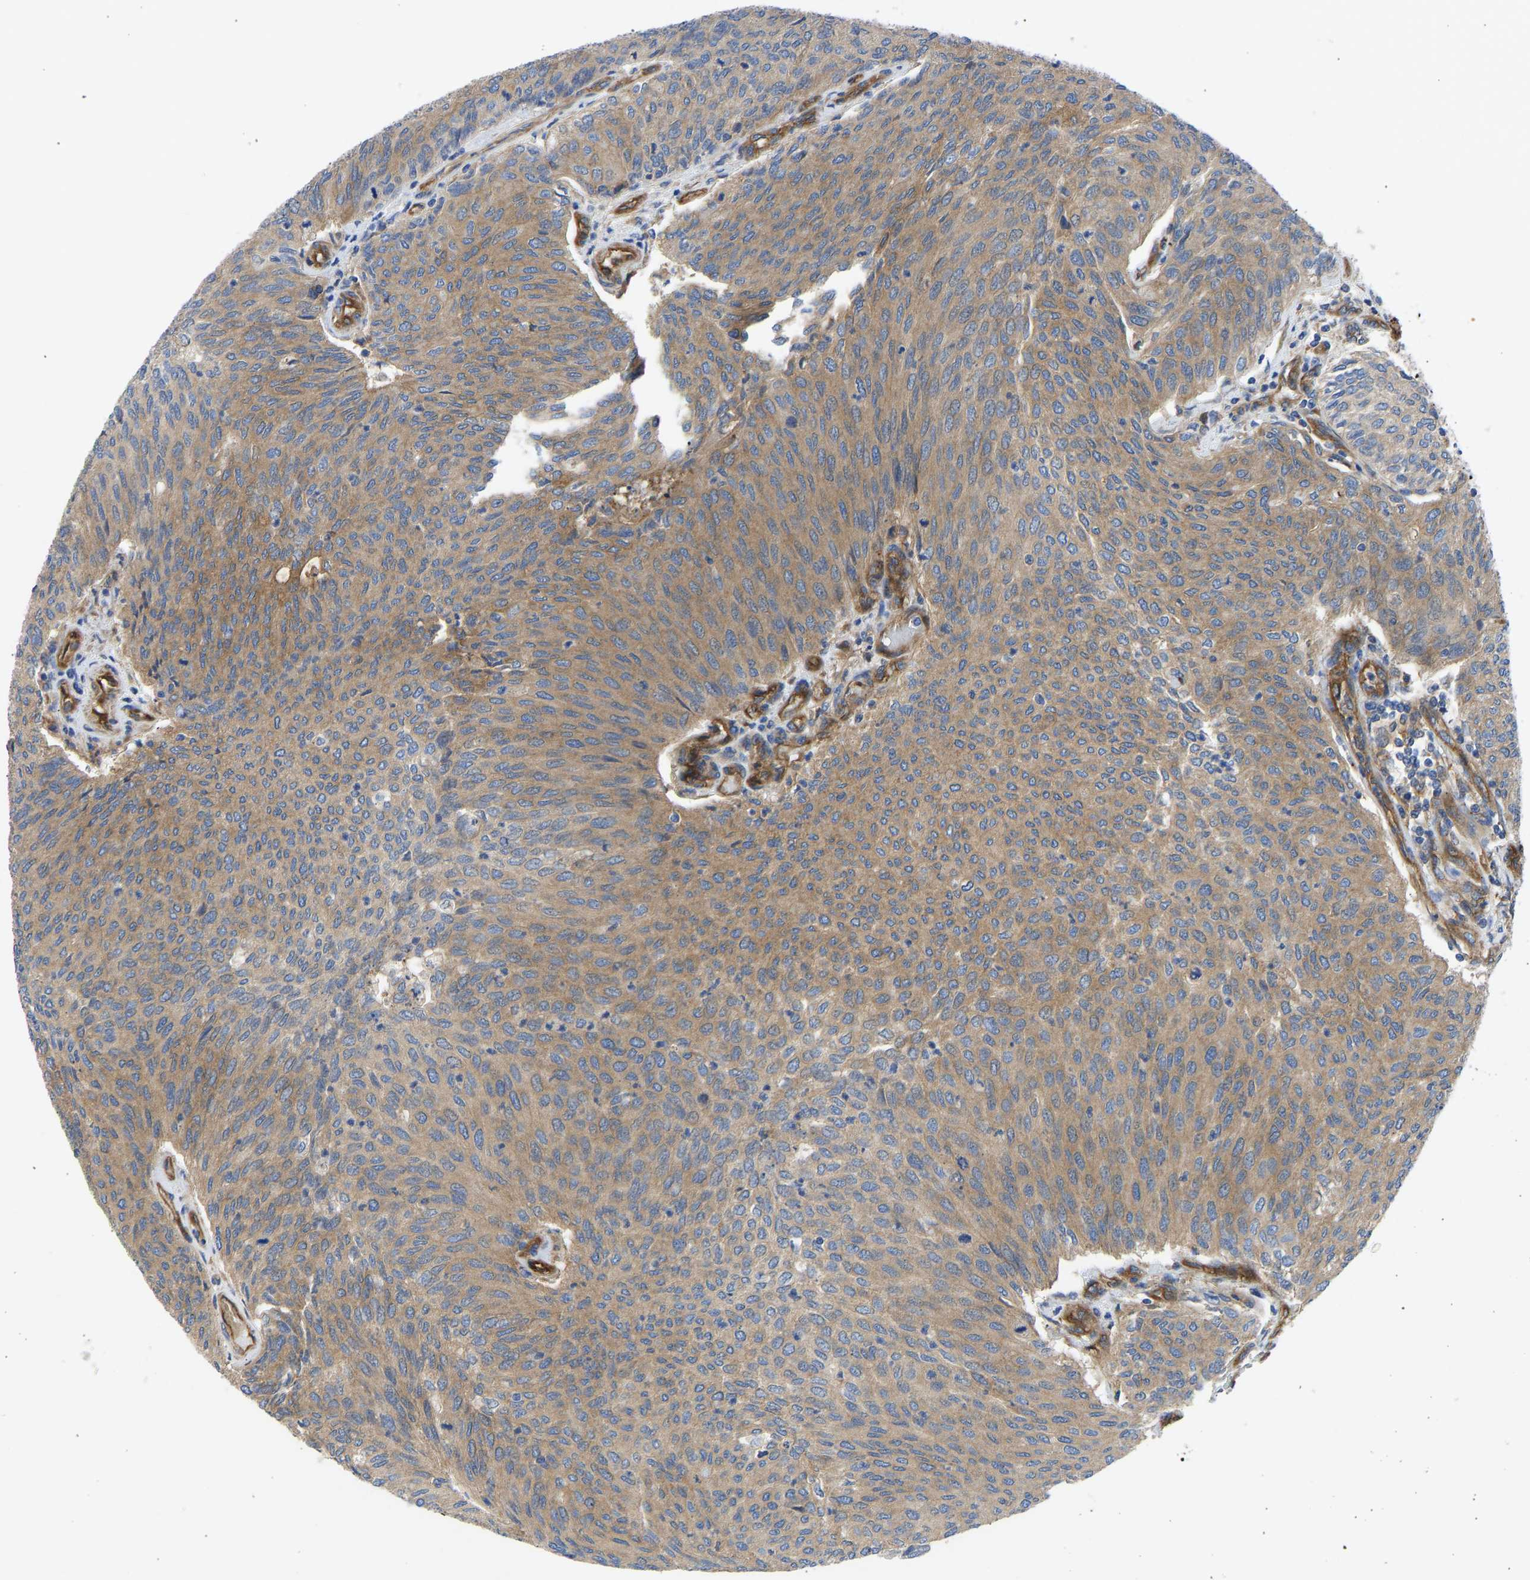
{"staining": {"intensity": "moderate", "quantity": ">75%", "location": "cytoplasmic/membranous"}, "tissue": "urothelial cancer", "cell_type": "Tumor cells", "image_type": "cancer", "snomed": [{"axis": "morphology", "description": "Urothelial carcinoma, Low grade"}, {"axis": "topography", "description": "Urinary bladder"}], "caption": "Tumor cells show medium levels of moderate cytoplasmic/membranous staining in about >75% of cells in urothelial carcinoma (low-grade).", "gene": "MYO1C", "patient": {"sex": "female", "age": 79}}